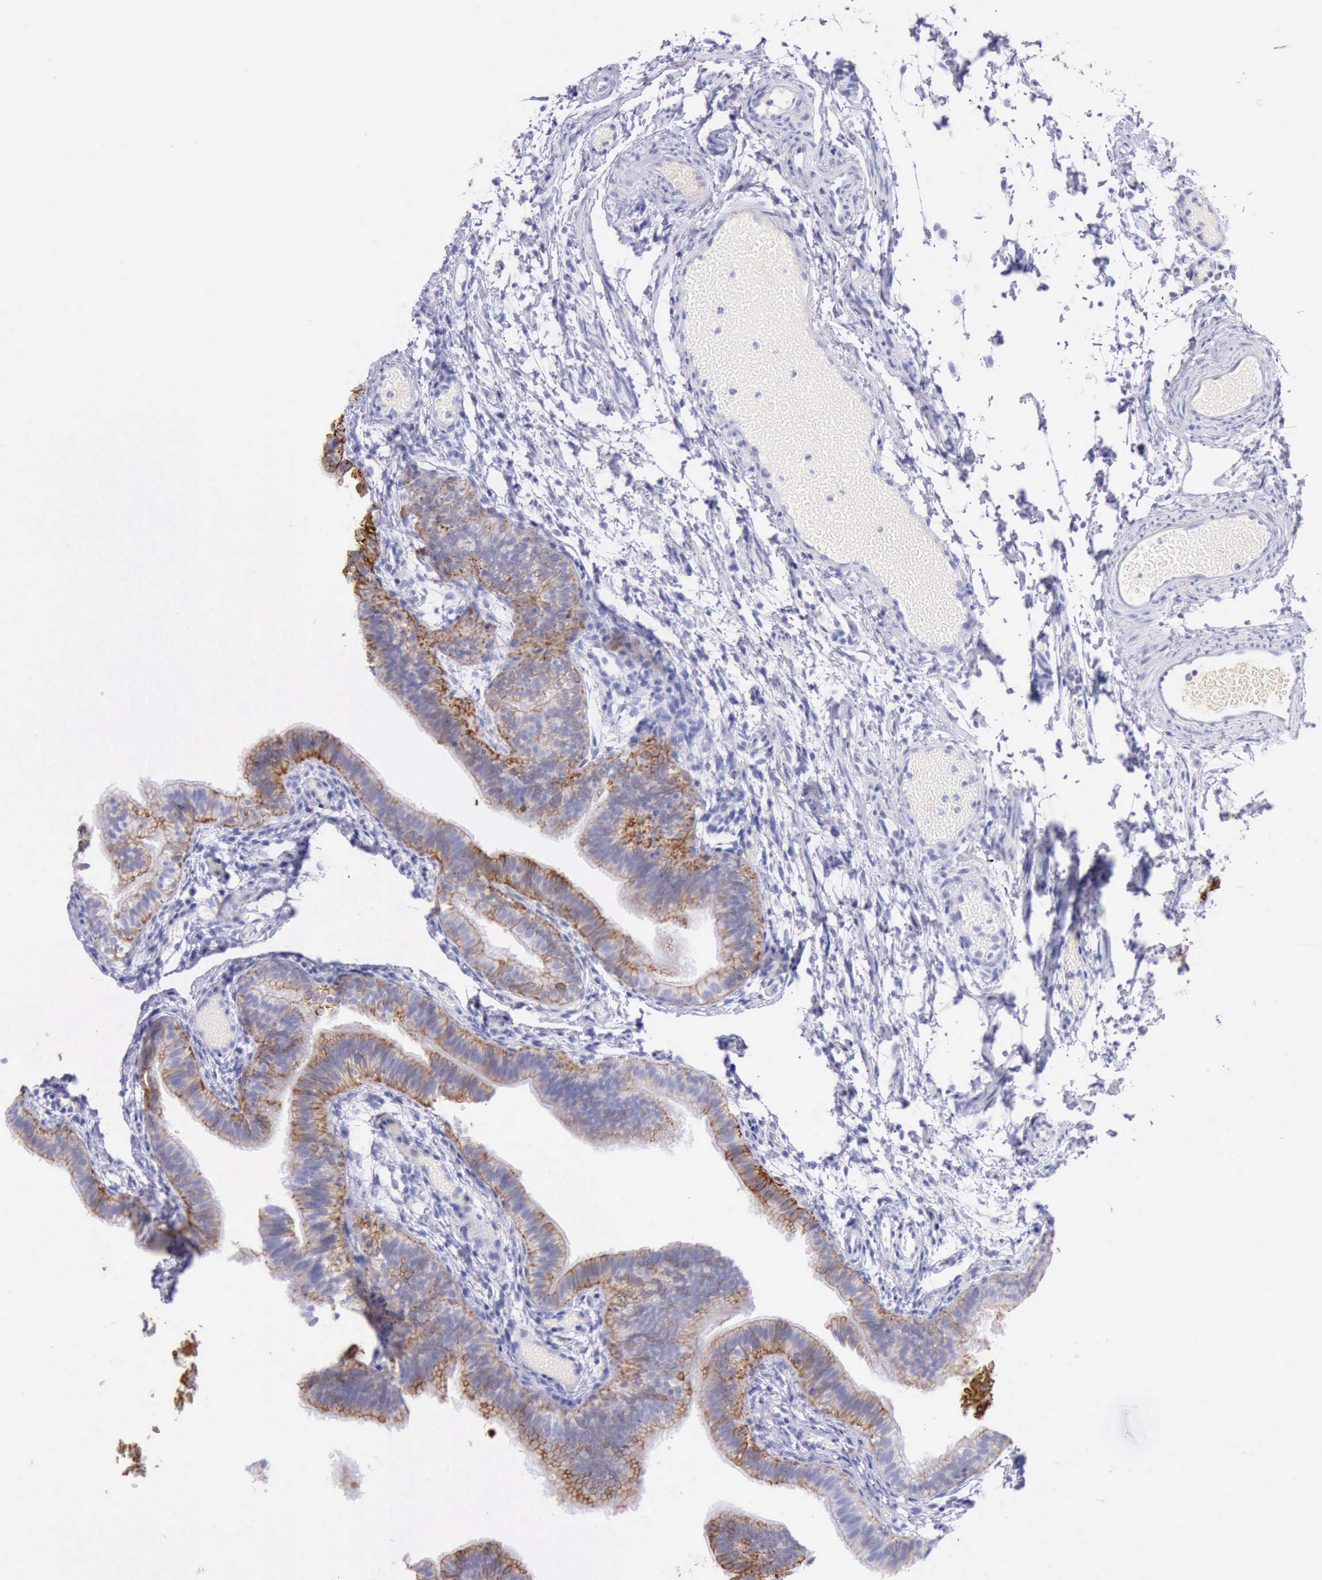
{"staining": {"intensity": "moderate", "quantity": ">75%", "location": "cytoplasmic/membranous"}, "tissue": "fallopian tube", "cell_type": "Glandular cells", "image_type": "normal", "snomed": [{"axis": "morphology", "description": "Normal tissue, NOS"}, {"axis": "morphology", "description": "Dermoid, NOS"}, {"axis": "topography", "description": "Fallopian tube"}], "caption": "Moderate cytoplasmic/membranous protein expression is present in about >75% of glandular cells in fallopian tube. (DAB IHC with brightfield microscopy, high magnification).", "gene": "KRT8", "patient": {"sex": "female", "age": 33}}